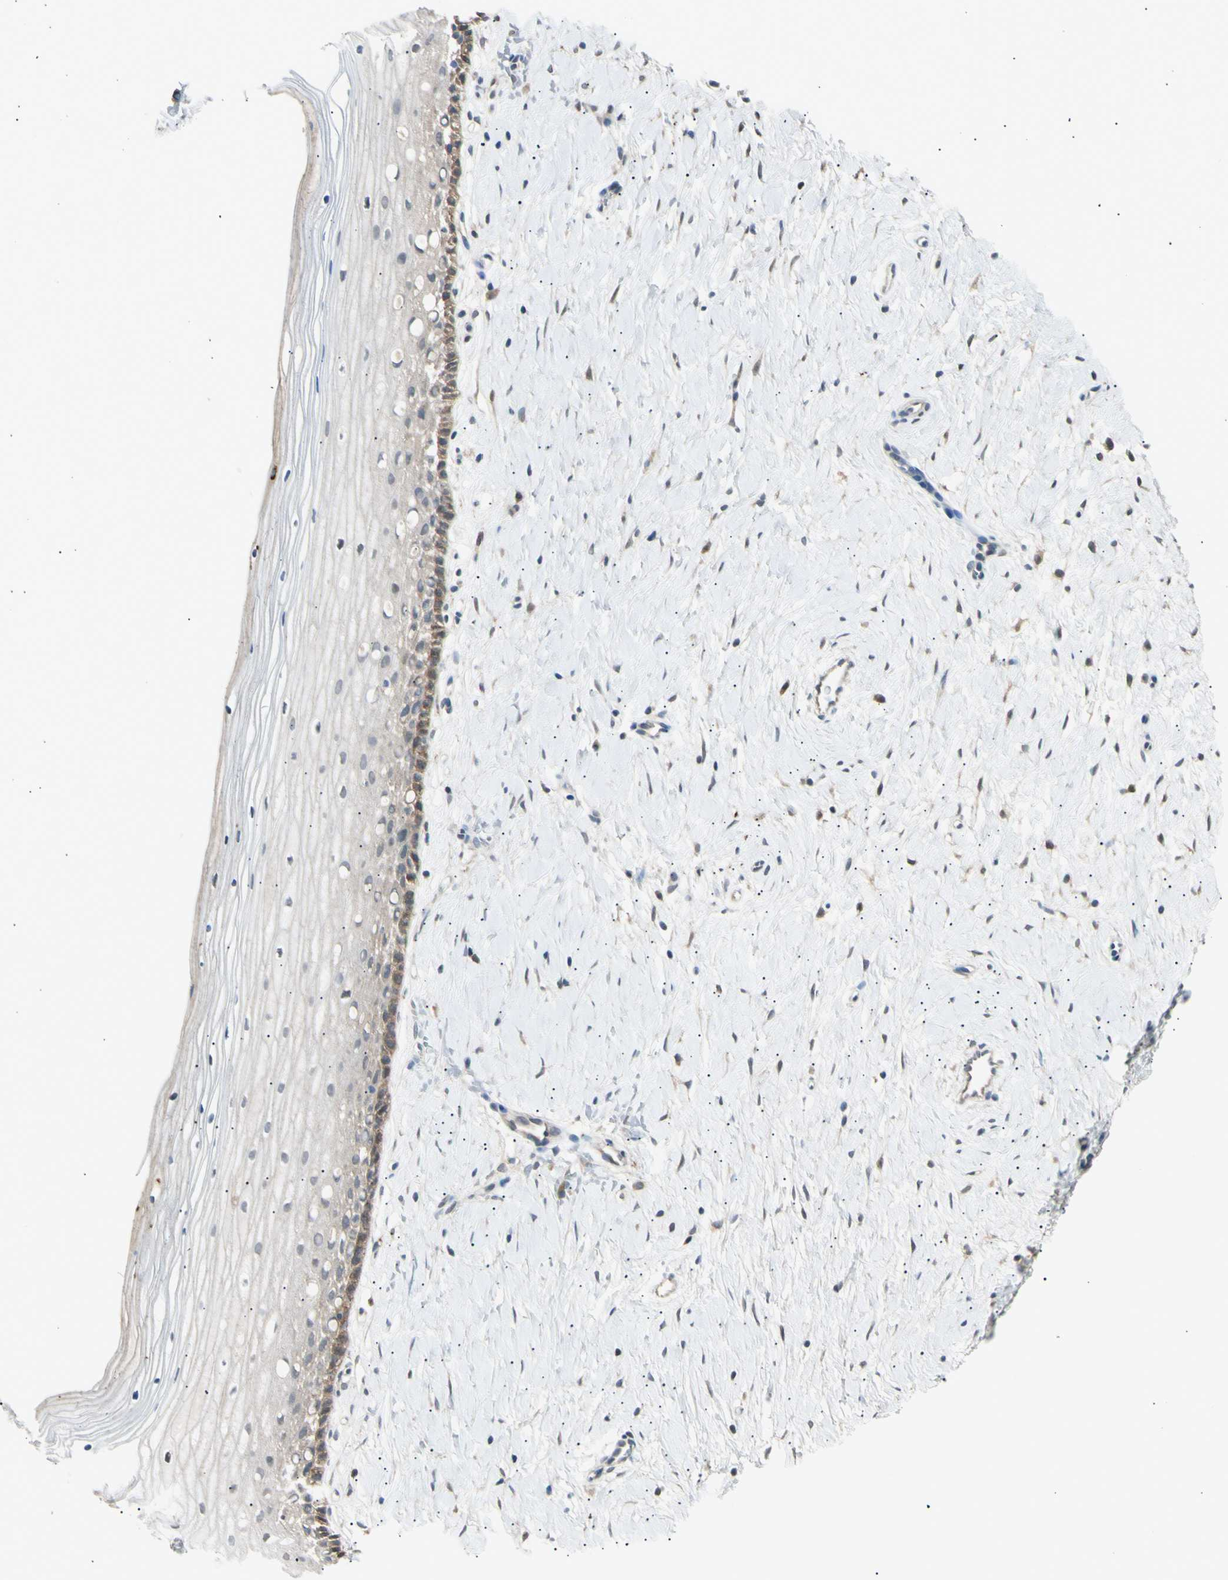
{"staining": {"intensity": "weak", "quantity": "<25%", "location": "cytoplasmic/membranous"}, "tissue": "cervix", "cell_type": "Glandular cells", "image_type": "normal", "snomed": [{"axis": "morphology", "description": "Normal tissue, NOS"}, {"axis": "topography", "description": "Cervix"}], "caption": "This micrograph is of normal cervix stained with immunohistochemistry (IHC) to label a protein in brown with the nuclei are counter-stained blue. There is no staining in glandular cells. (DAB IHC with hematoxylin counter stain).", "gene": "LHPP", "patient": {"sex": "female", "age": 39}}